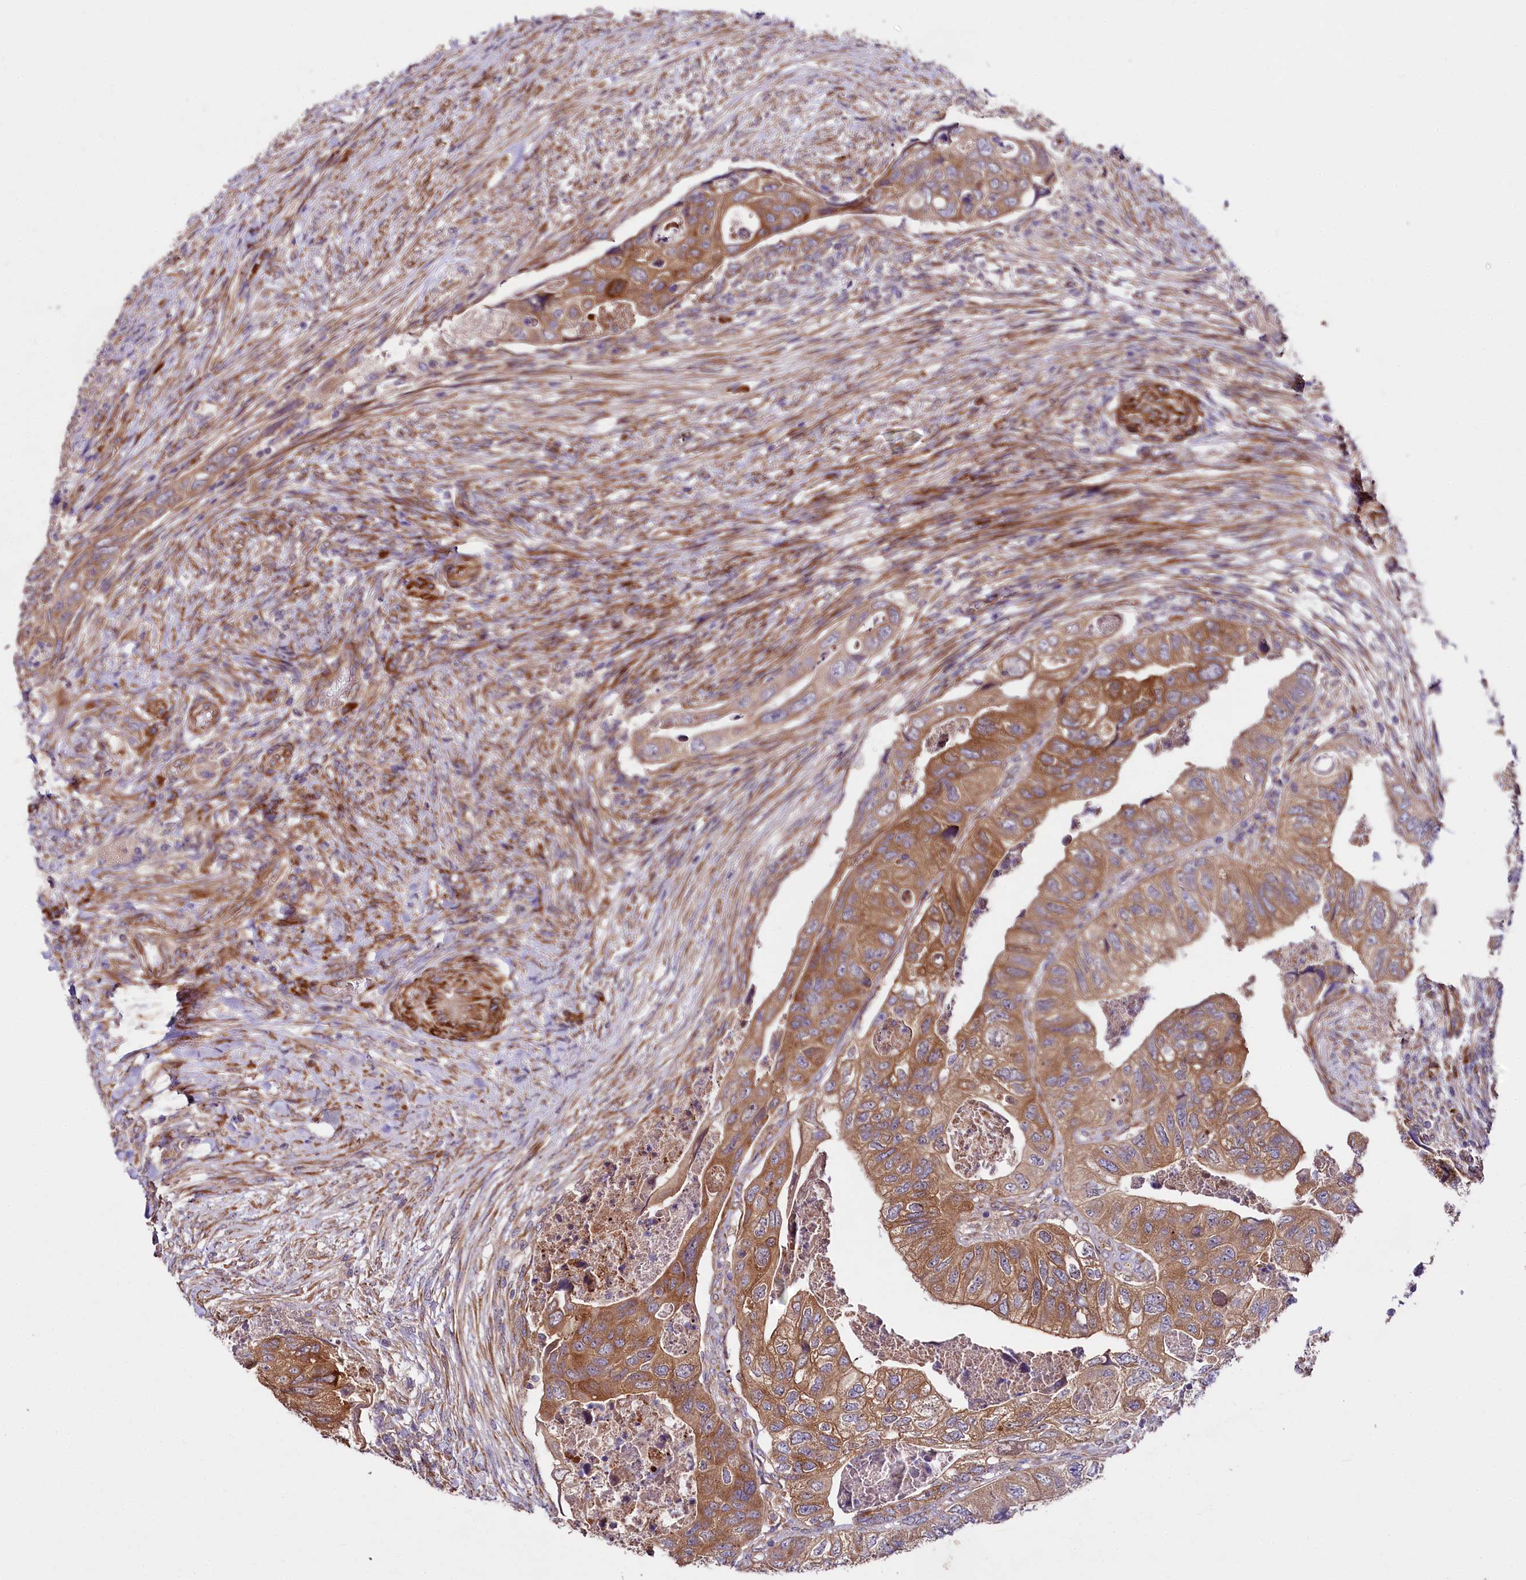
{"staining": {"intensity": "moderate", "quantity": ">75%", "location": "cytoplasmic/membranous"}, "tissue": "colorectal cancer", "cell_type": "Tumor cells", "image_type": "cancer", "snomed": [{"axis": "morphology", "description": "Adenocarcinoma, NOS"}, {"axis": "topography", "description": "Rectum"}], "caption": "Adenocarcinoma (colorectal) stained with DAB (3,3'-diaminobenzidine) immunohistochemistry demonstrates medium levels of moderate cytoplasmic/membranous staining in approximately >75% of tumor cells. (DAB IHC with brightfield microscopy, high magnification).", "gene": "SPATS2", "patient": {"sex": "male", "age": 63}}